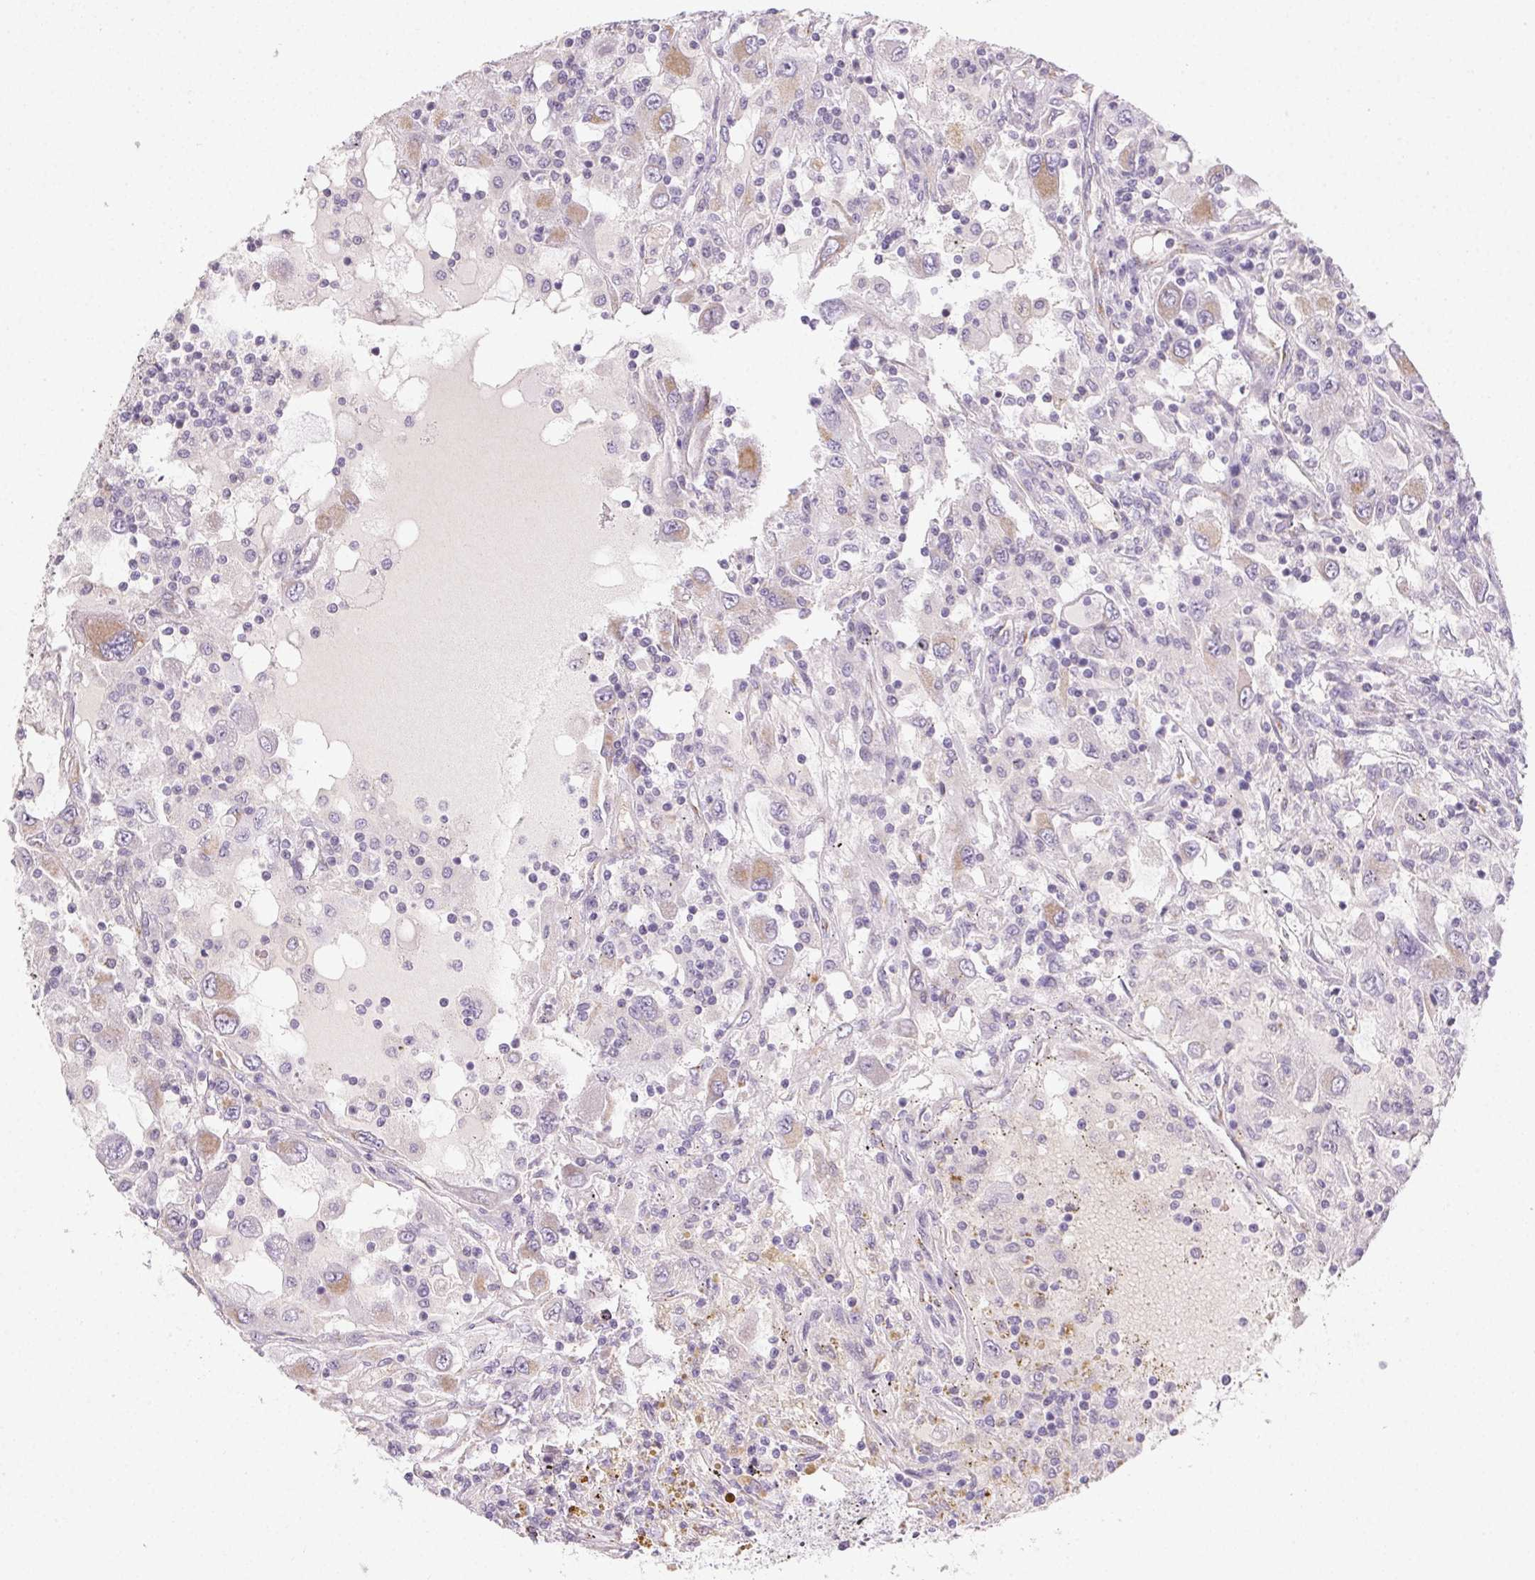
{"staining": {"intensity": "negative", "quantity": "none", "location": "none"}, "tissue": "renal cancer", "cell_type": "Tumor cells", "image_type": "cancer", "snomed": [{"axis": "morphology", "description": "Adenocarcinoma, NOS"}, {"axis": "topography", "description": "Kidney"}], "caption": "High magnification brightfield microscopy of renal cancer (adenocarcinoma) stained with DAB (brown) and counterstained with hematoxylin (blue): tumor cells show no significant expression. (Brightfield microscopy of DAB (3,3'-diaminobenzidine) immunohistochemistry at high magnification).", "gene": "SMYD1", "patient": {"sex": "female", "age": 67}}